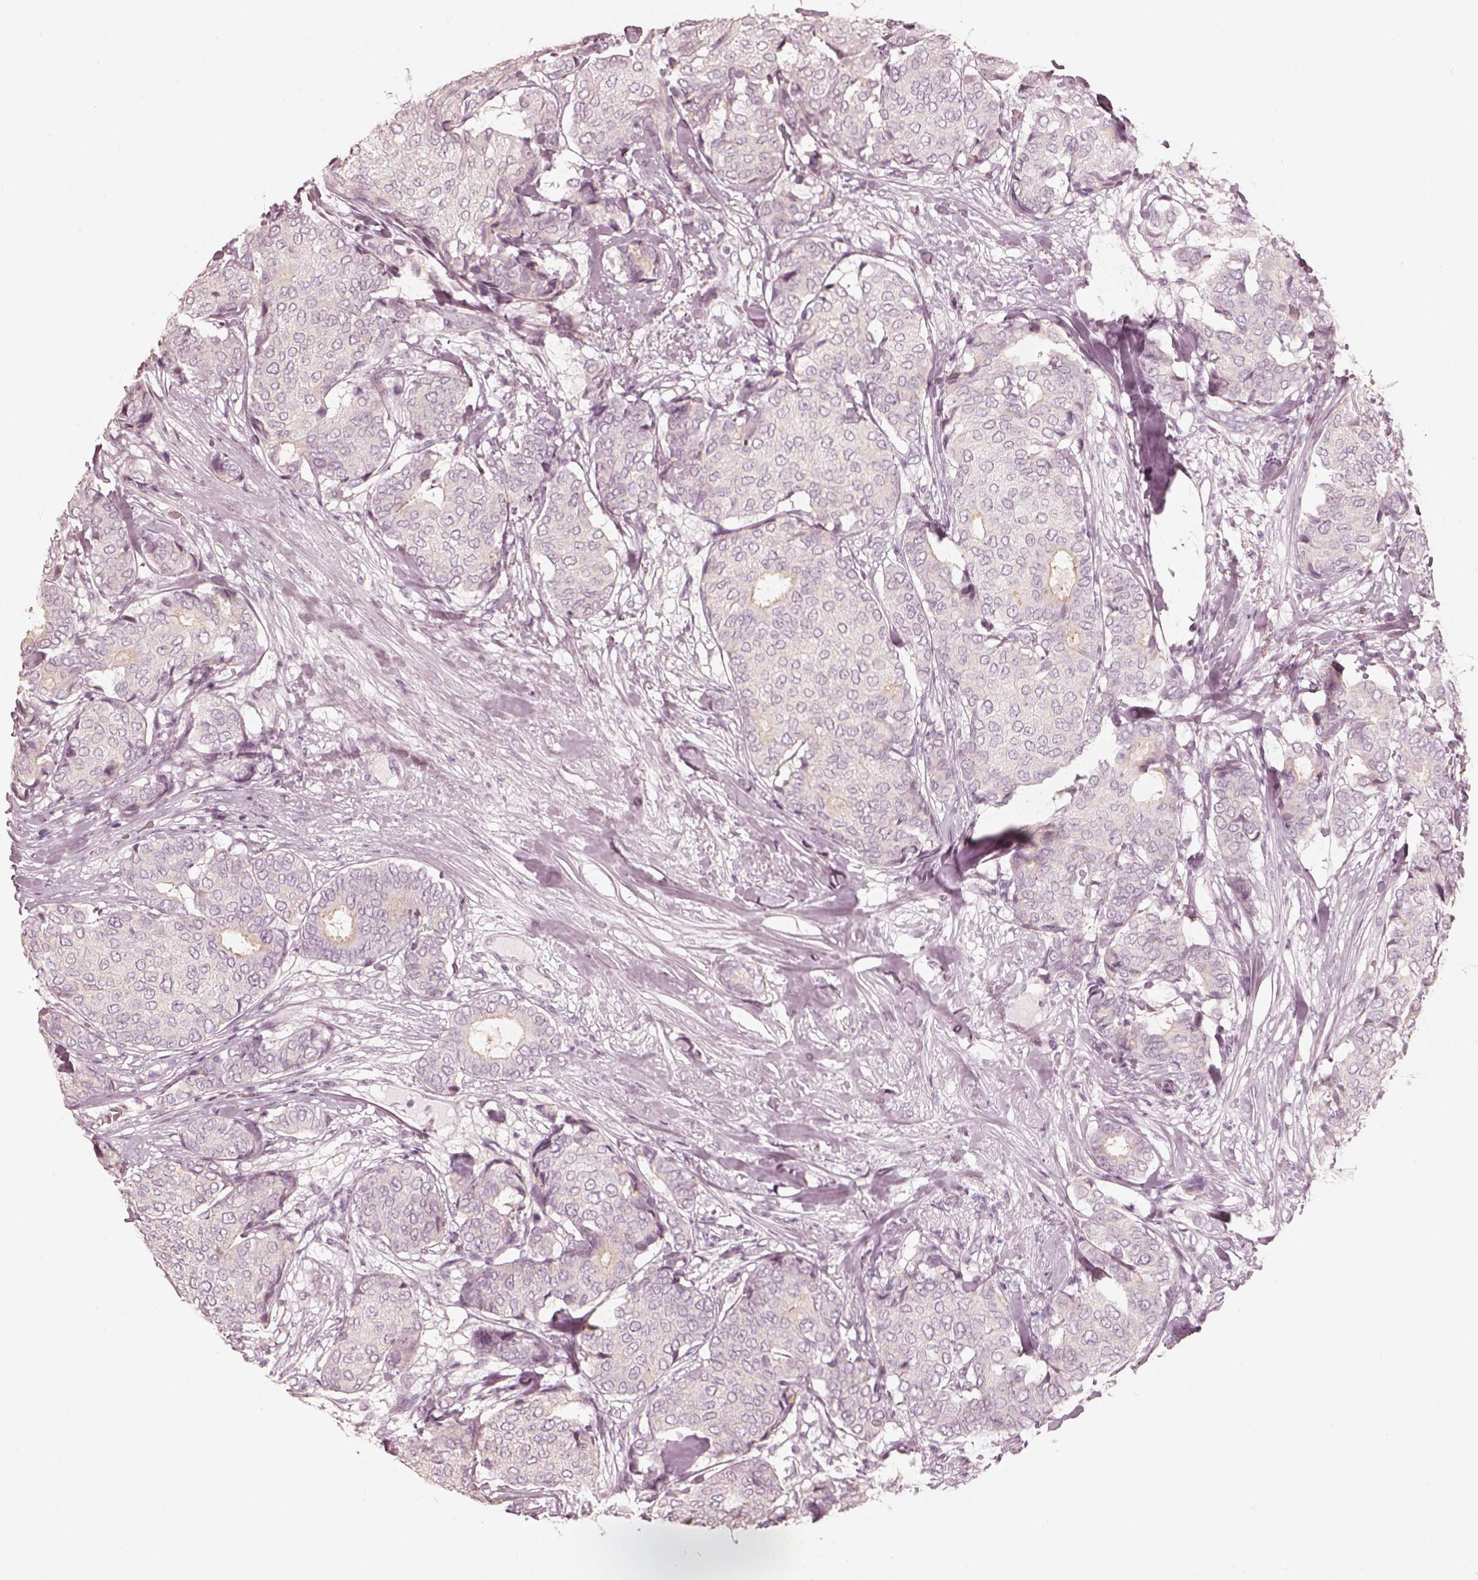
{"staining": {"intensity": "negative", "quantity": "none", "location": "none"}, "tissue": "breast cancer", "cell_type": "Tumor cells", "image_type": "cancer", "snomed": [{"axis": "morphology", "description": "Duct carcinoma"}, {"axis": "topography", "description": "Breast"}], "caption": "Tumor cells show no significant staining in breast cancer (invasive ductal carcinoma).", "gene": "SPATA24", "patient": {"sex": "female", "age": 75}}